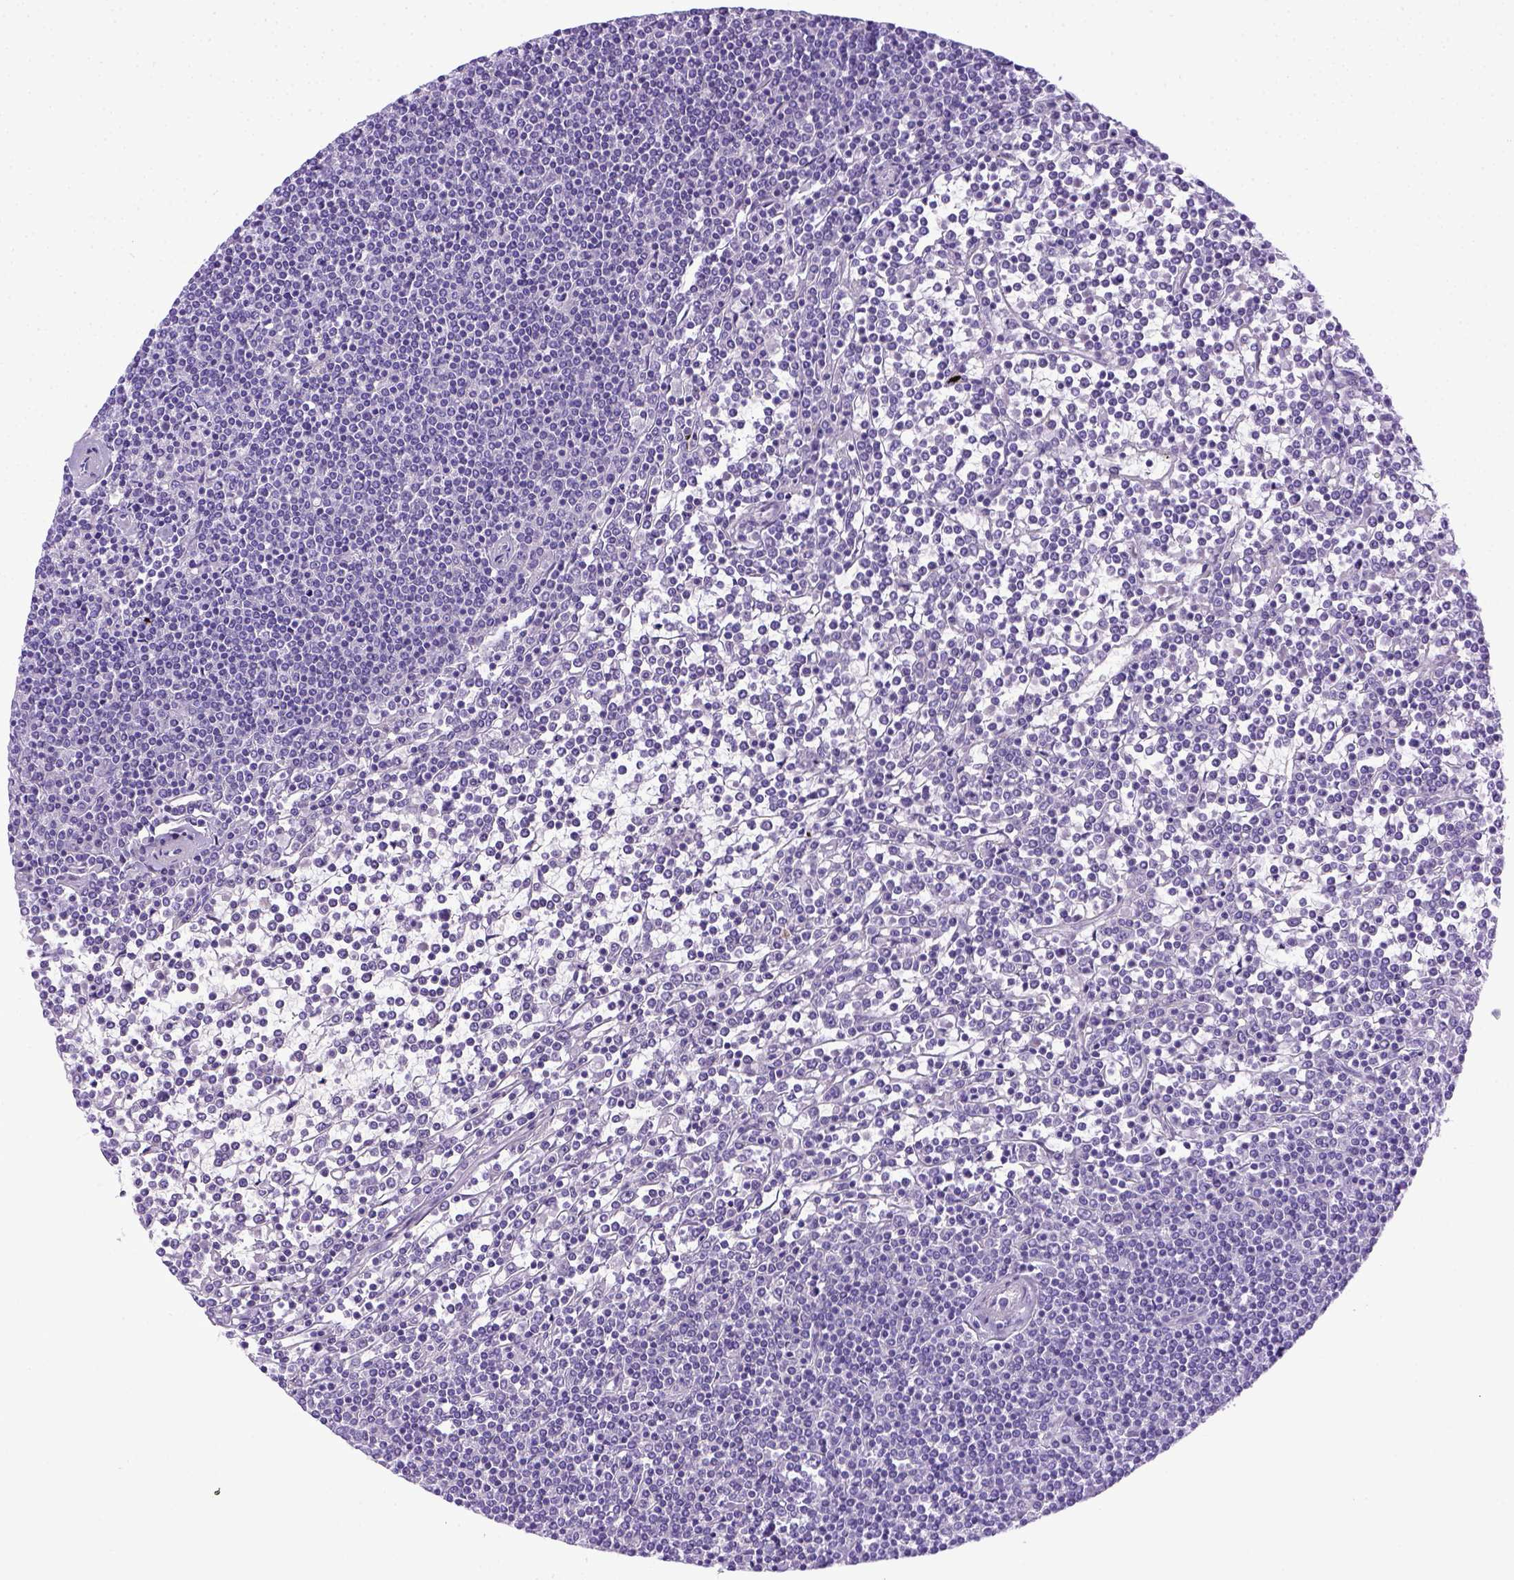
{"staining": {"intensity": "negative", "quantity": "none", "location": "none"}, "tissue": "lymphoma", "cell_type": "Tumor cells", "image_type": "cancer", "snomed": [{"axis": "morphology", "description": "Malignant lymphoma, non-Hodgkin's type, Low grade"}, {"axis": "topography", "description": "Spleen"}], "caption": "Immunohistochemistry (IHC) histopathology image of malignant lymphoma, non-Hodgkin's type (low-grade) stained for a protein (brown), which reveals no positivity in tumor cells. (DAB IHC with hematoxylin counter stain).", "gene": "ITIH4", "patient": {"sex": "female", "age": 19}}